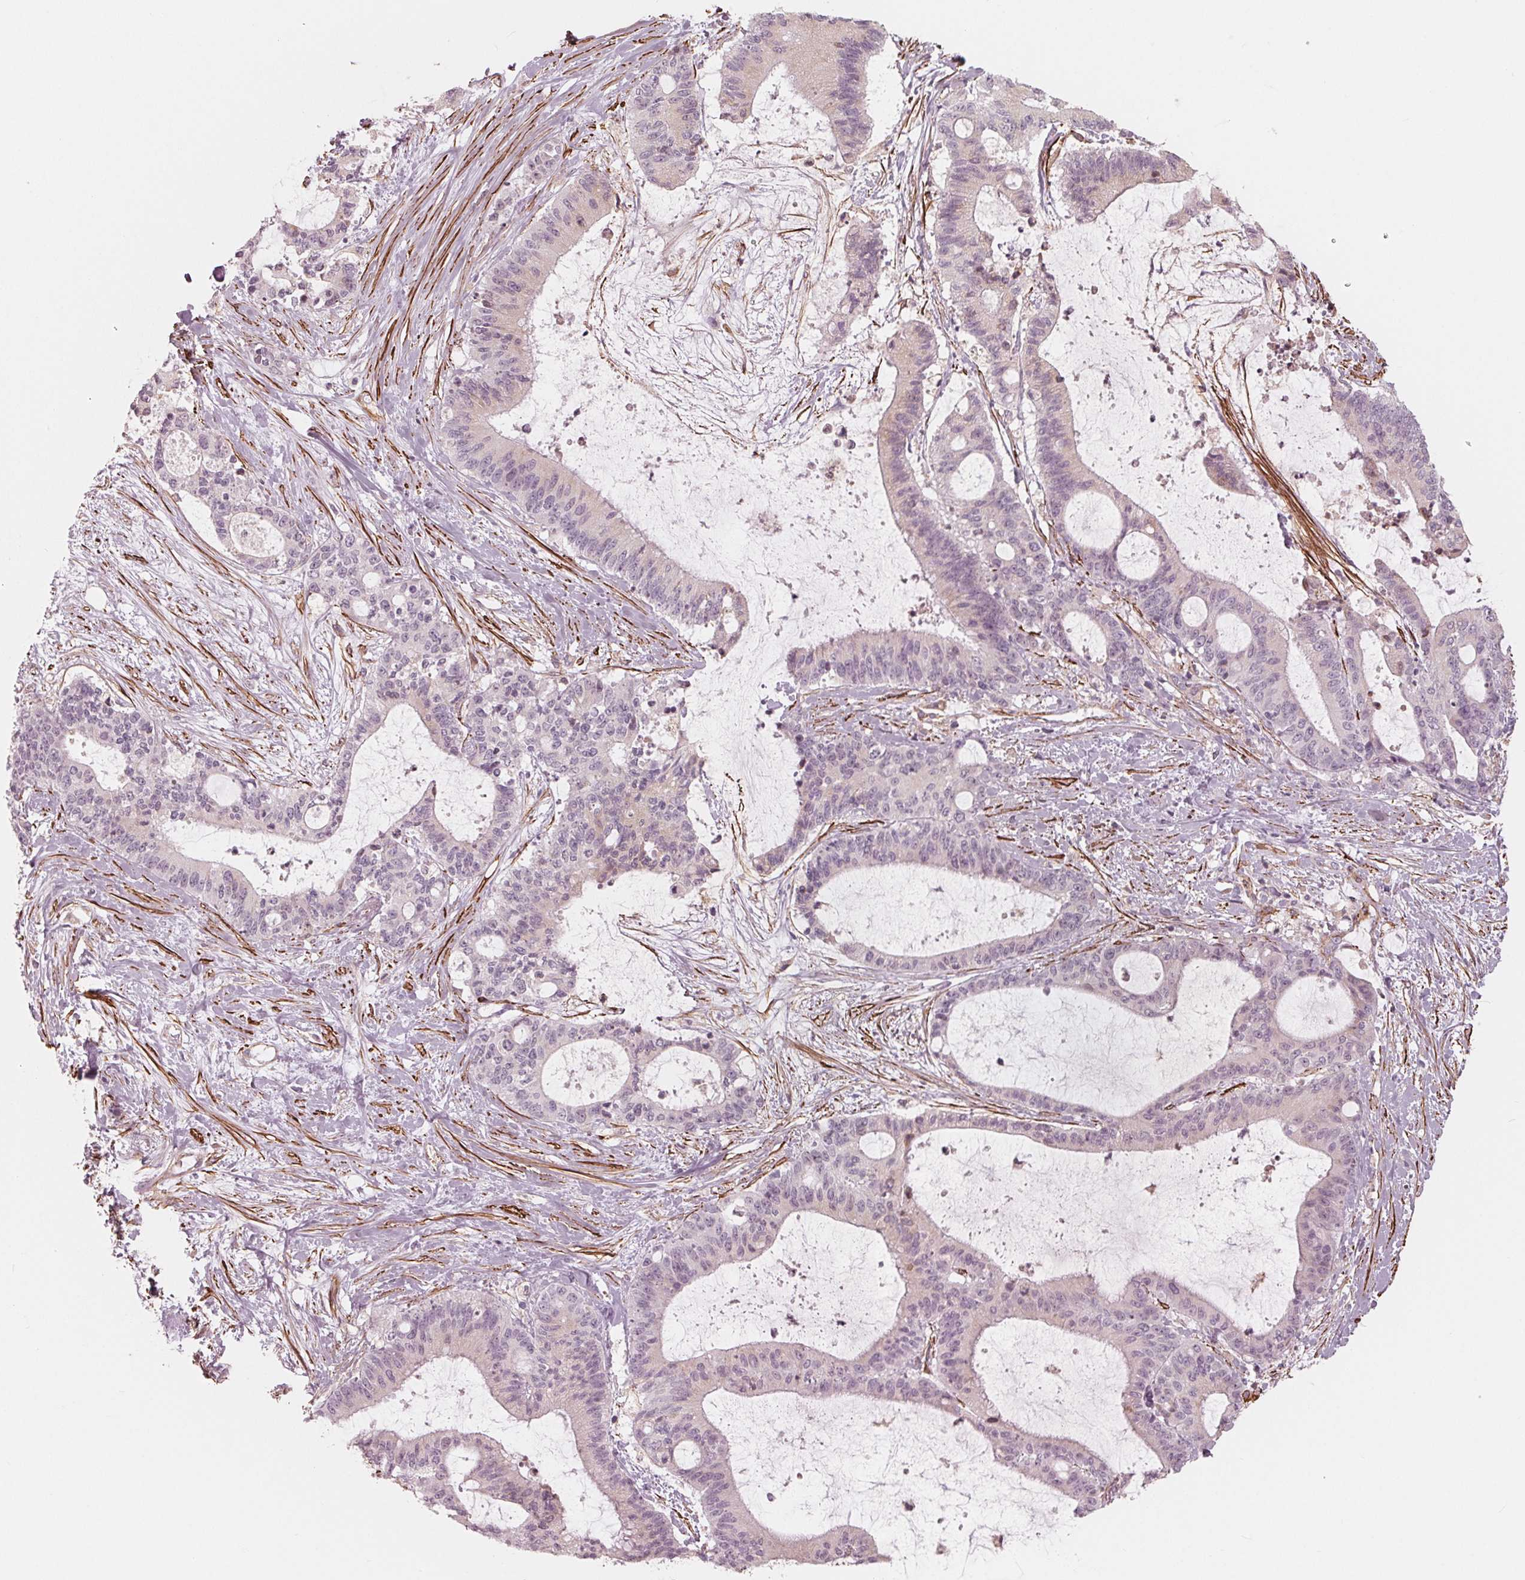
{"staining": {"intensity": "negative", "quantity": "none", "location": "none"}, "tissue": "liver cancer", "cell_type": "Tumor cells", "image_type": "cancer", "snomed": [{"axis": "morphology", "description": "Cholangiocarcinoma"}, {"axis": "topography", "description": "Liver"}], "caption": "This is a micrograph of immunohistochemistry staining of liver cholangiocarcinoma, which shows no expression in tumor cells.", "gene": "MIER3", "patient": {"sex": "female", "age": 73}}